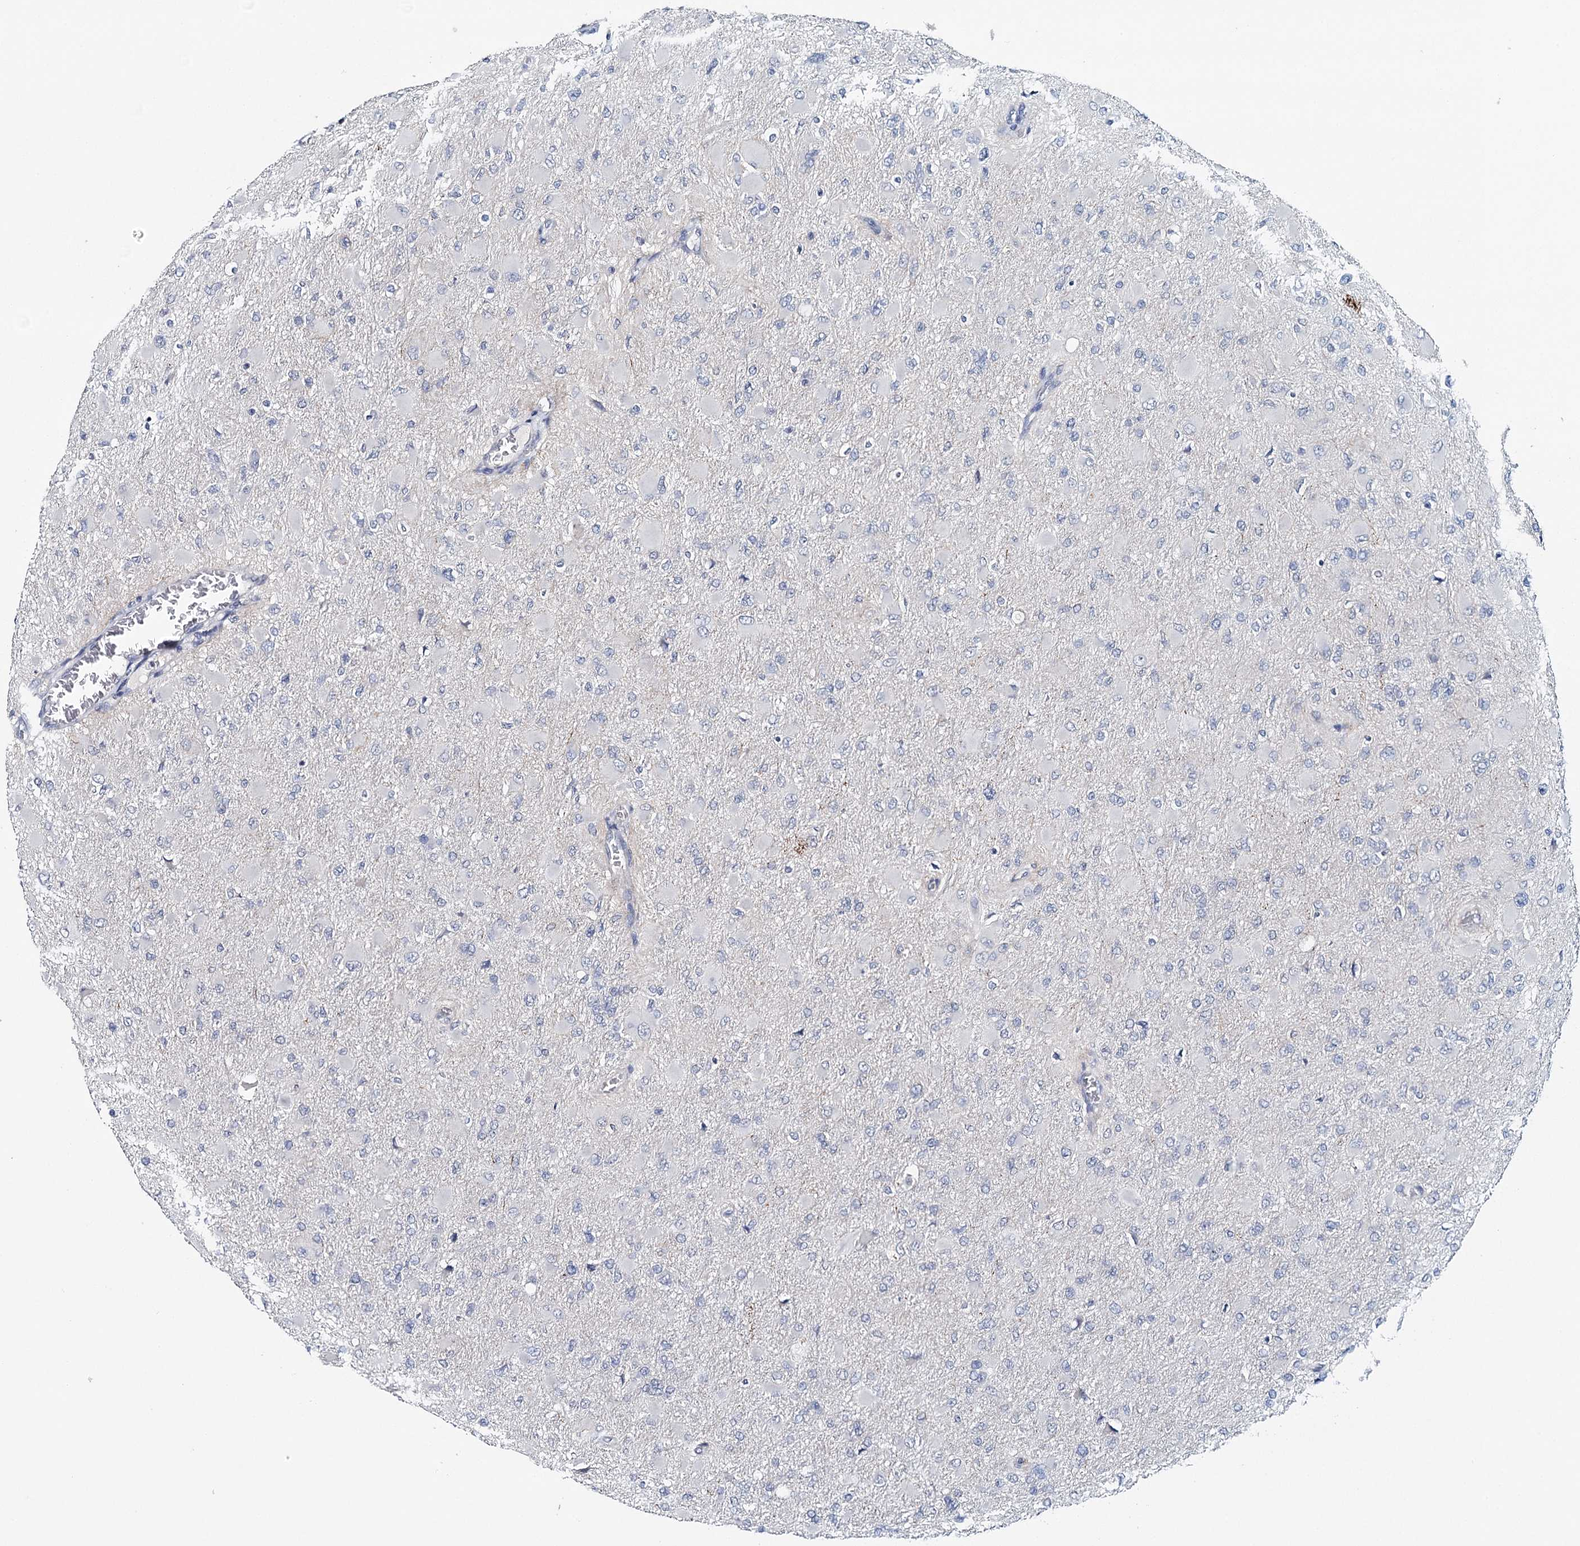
{"staining": {"intensity": "negative", "quantity": "none", "location": "none"}, "tissue": "glioma", "cell_type": "Tumor cells", "image_type": "cancer", "snomed": [{"axis": "morphology", "description": "Glioma, malignant, High grade"}, {"axis": "topography", "description": "Cerebral cortex"}], "caption": "Photomicrograph shows no significant protein staining in tumor cells of malignant high-grade glioma.", "gene": "SYNPO", "patient": {"sex": "female", "age": 36}}